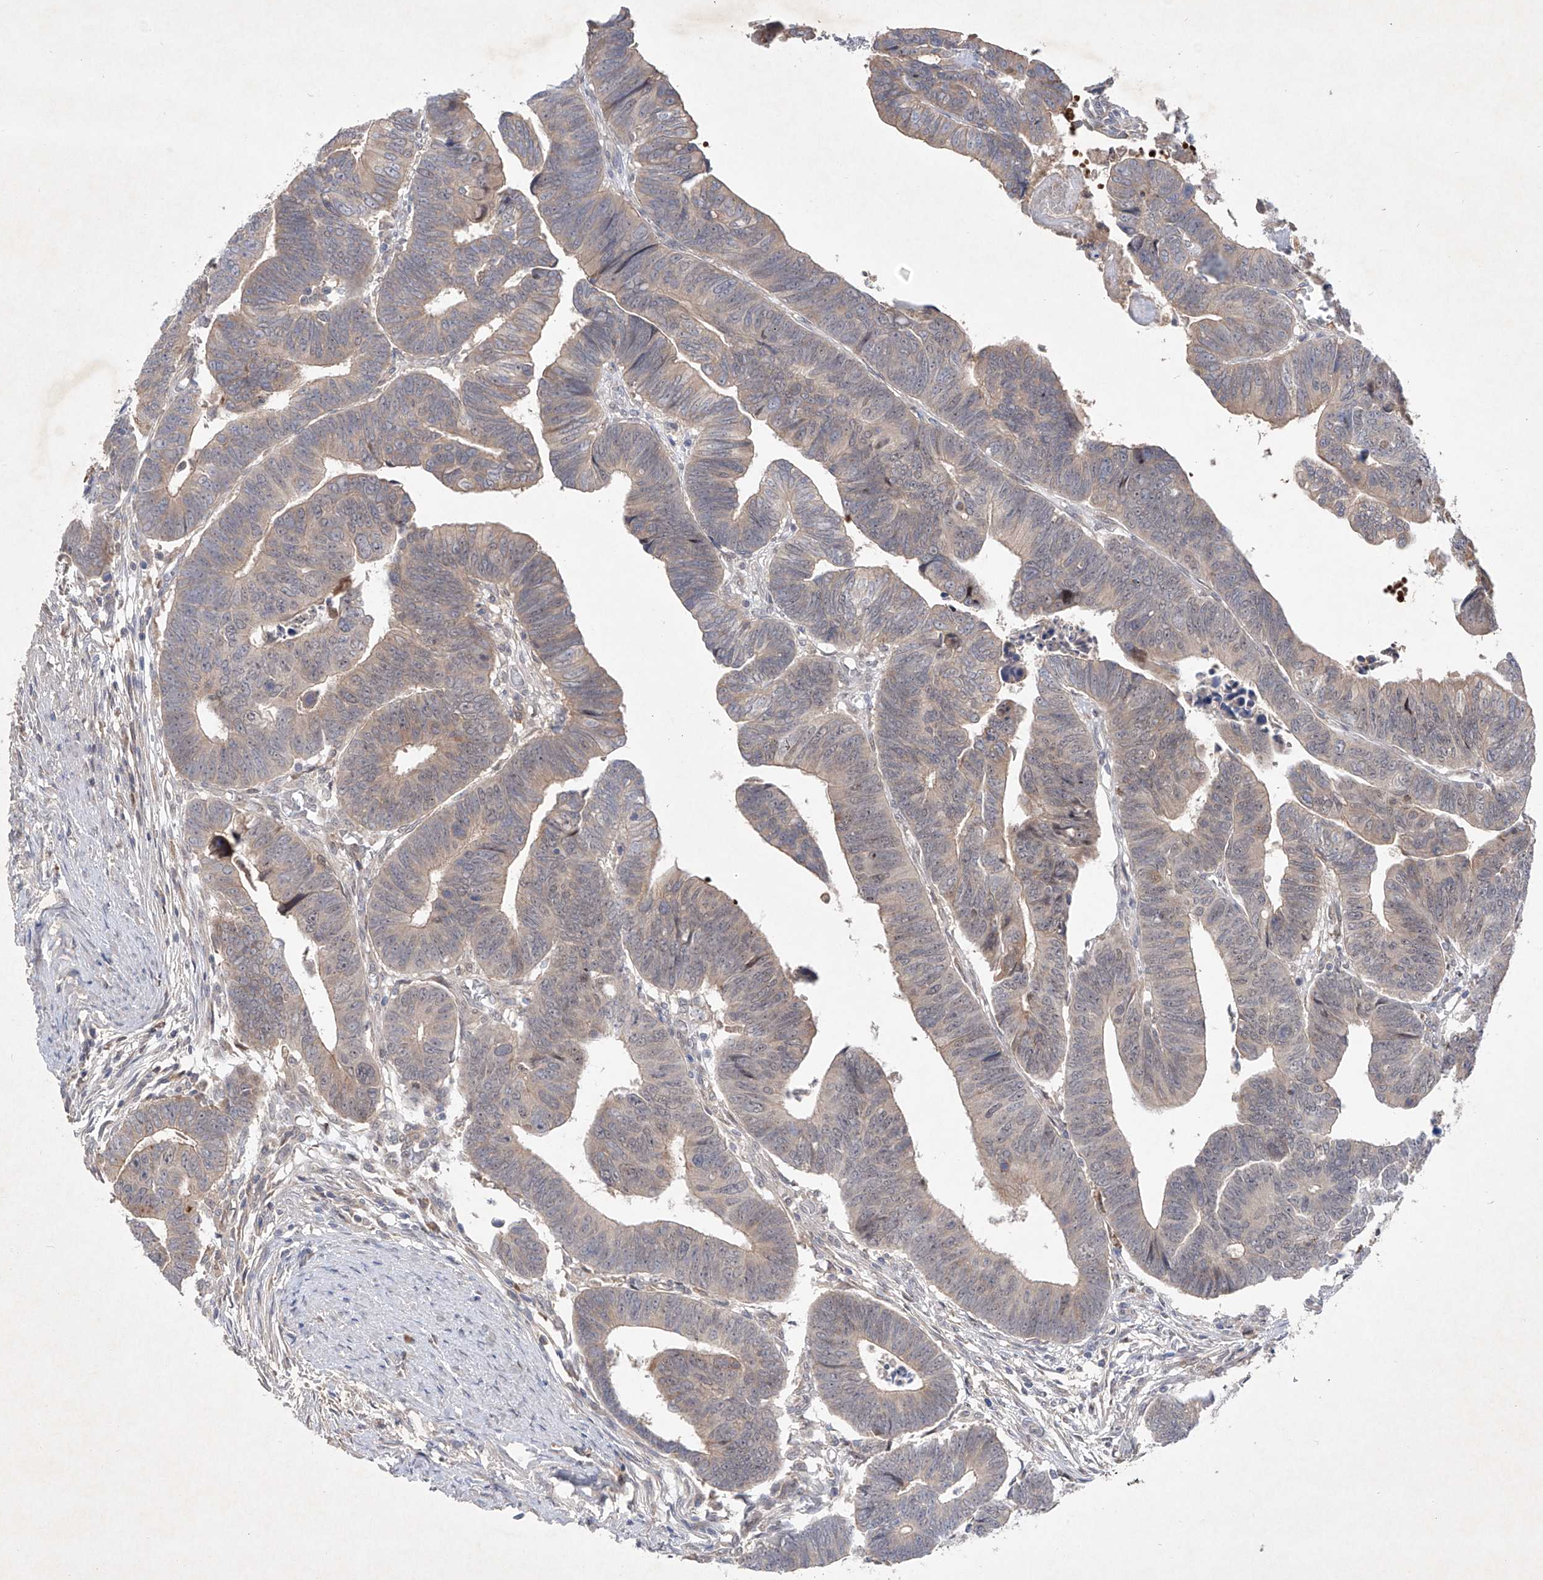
{"staining": {"intensity": "negative", "quantity": "none", "location": "none"}, "tissue": "colorectal cancer", "cell_type": "Tumor cells", "image_type": "cancer", "snomed": [{"axis": "morphology", "description": "Adenocarcinoma, NOS"}, {"axis": "topography", "description": "Rectum"}], "caption": "Tumor cells are negative for protein expression in human colorectal cancer.", "gene": "FAM135A", "patient": {"sex": "female", "age": 65}}